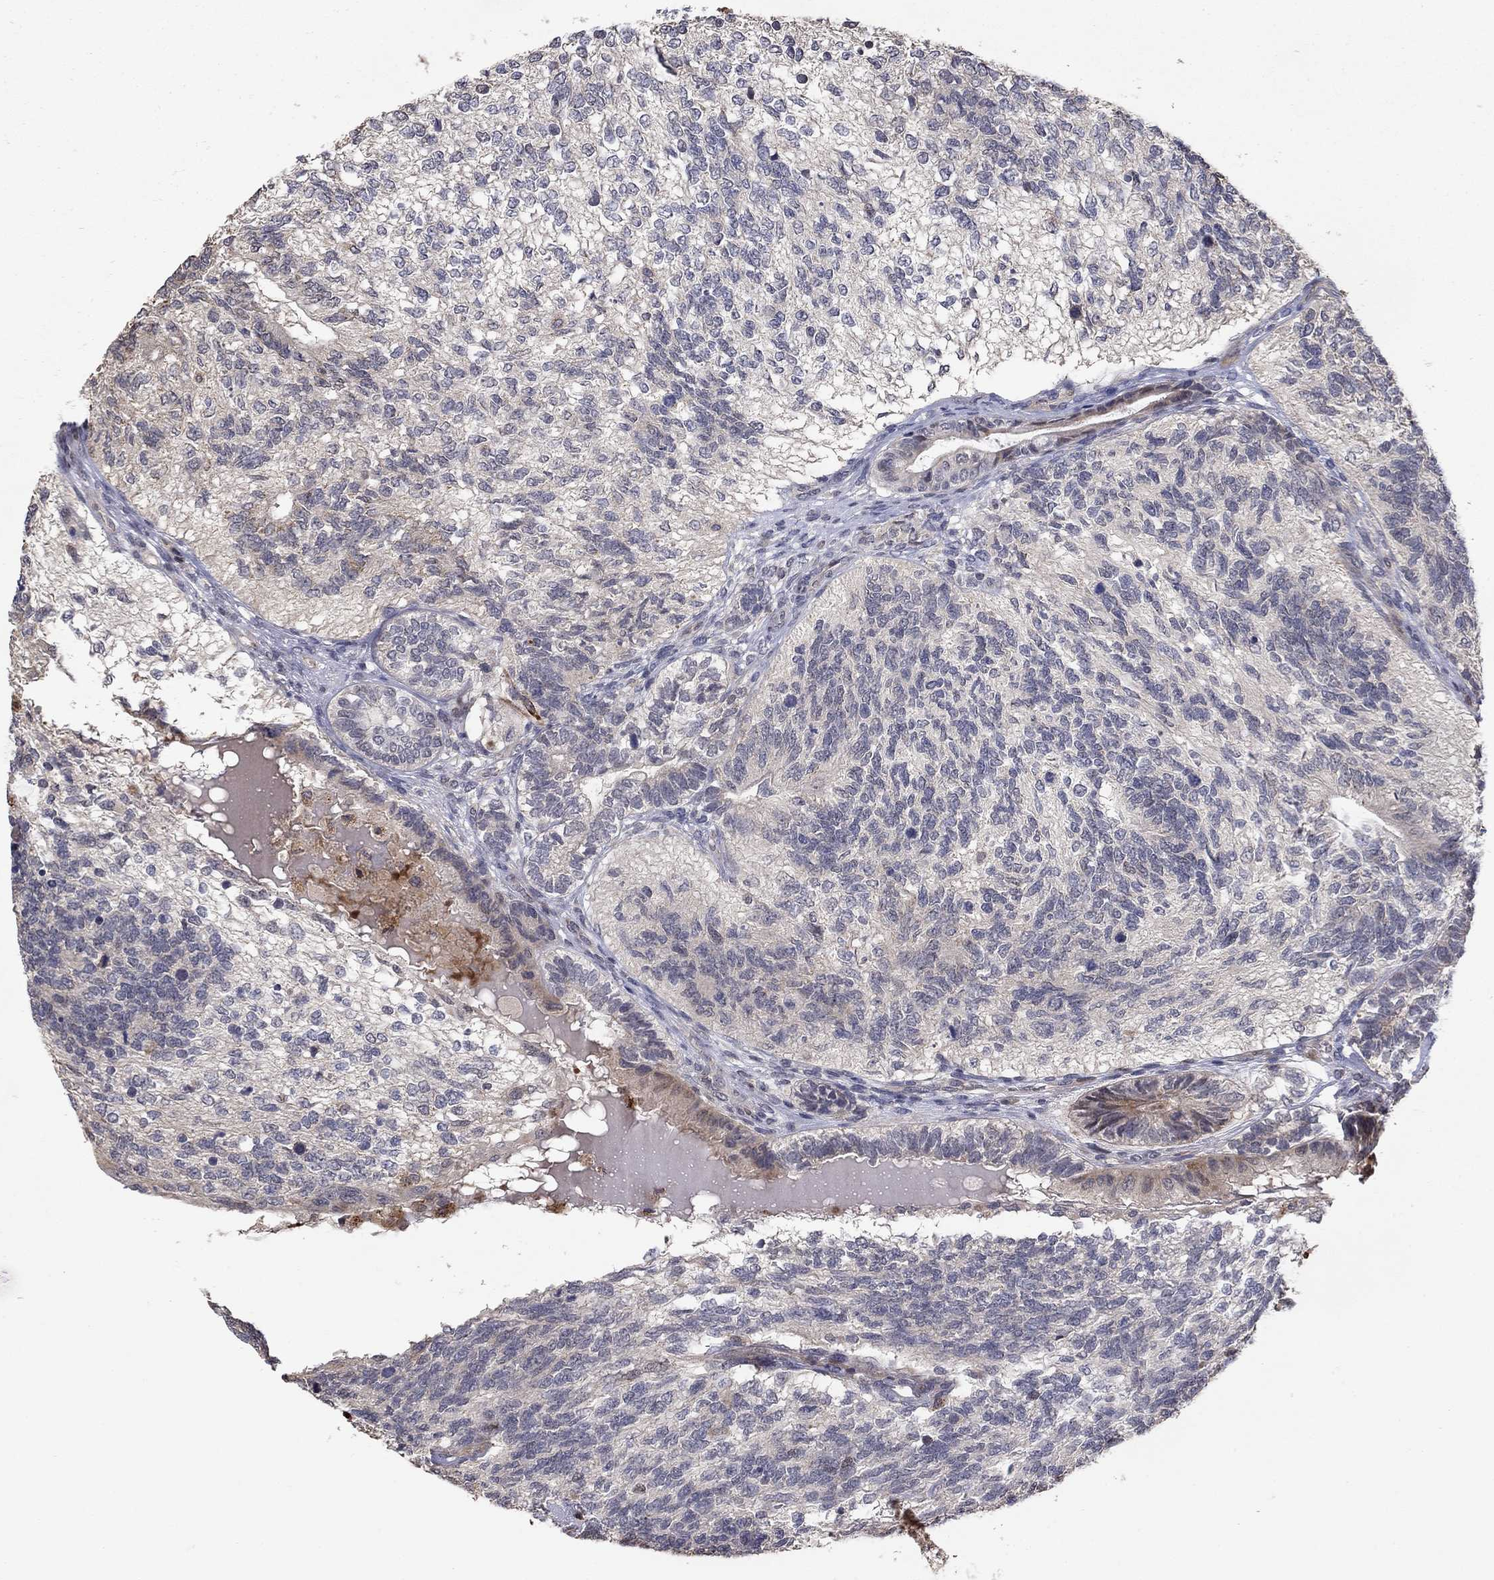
{"staining": {"intensity": "weak", "quantity": "25%-75%", "location": "cytoplasmic/membranous"}, "tissue": "testis cancer", "cell_type": "Tumor cells", "image_type": "cancer", "snomed": [{"axis": "morphology", "description": "Seminoma, NOS"}, {"axis": "morphology", "description": "Carcinoma, Embryonal, NOS"}, {"axis": "topography", "description": "Testis"}], "caption": "Embryonal carcinoma (testis) tissue reveals weak cytoplasmic/membranous positivity in approximately 25%-75% of tumor cells", "gene": "LPCAT4", "patient": {"sex": "male", "age": 41}}